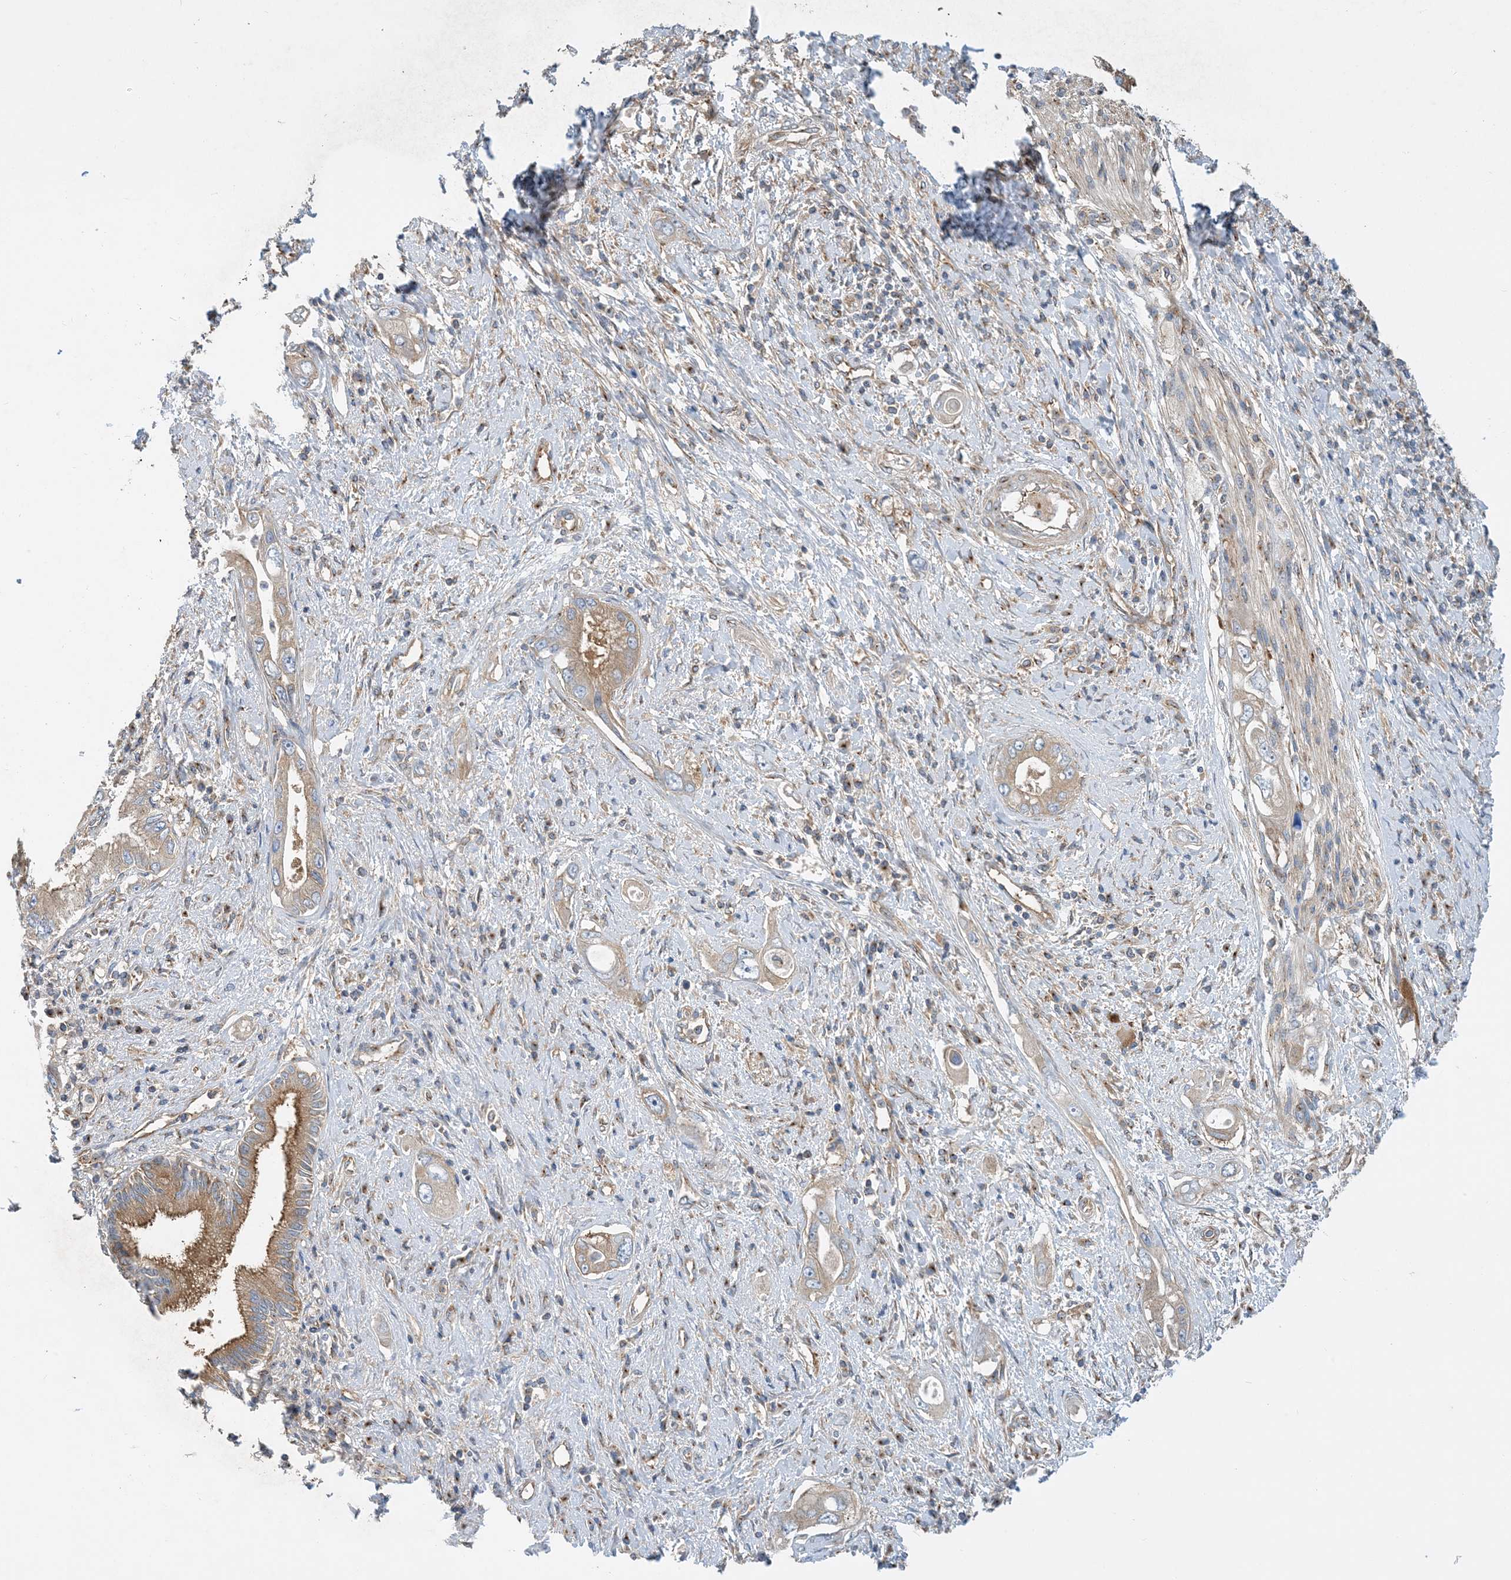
{"staining": {"intensity": "moderate", "quantity": "<25%", "location": "cytoplasmic/membranous"}, "tissue": "pancreatic cancer", "cell_type": "Tumor cells", "image_type": "cancer", "snomed": [{"axis": "morphology", "description": "Inflammation, NOS"}, {"axis": "morphology", "description": "Adenocarcinoma, NOS"}, {"axis": "topography", "description": "Pancreas"}], "caption": "Protein analysis of pancreatic cancer (adenocarcinoma) tissue shows moderate cytoplasmic/membranous staining in about <25% of tumor cells. The protein is shown in brown color, while the nuclei are stained blue.", "gene": "SIDT1", "patient": {"sex": "female", "age": 56}}